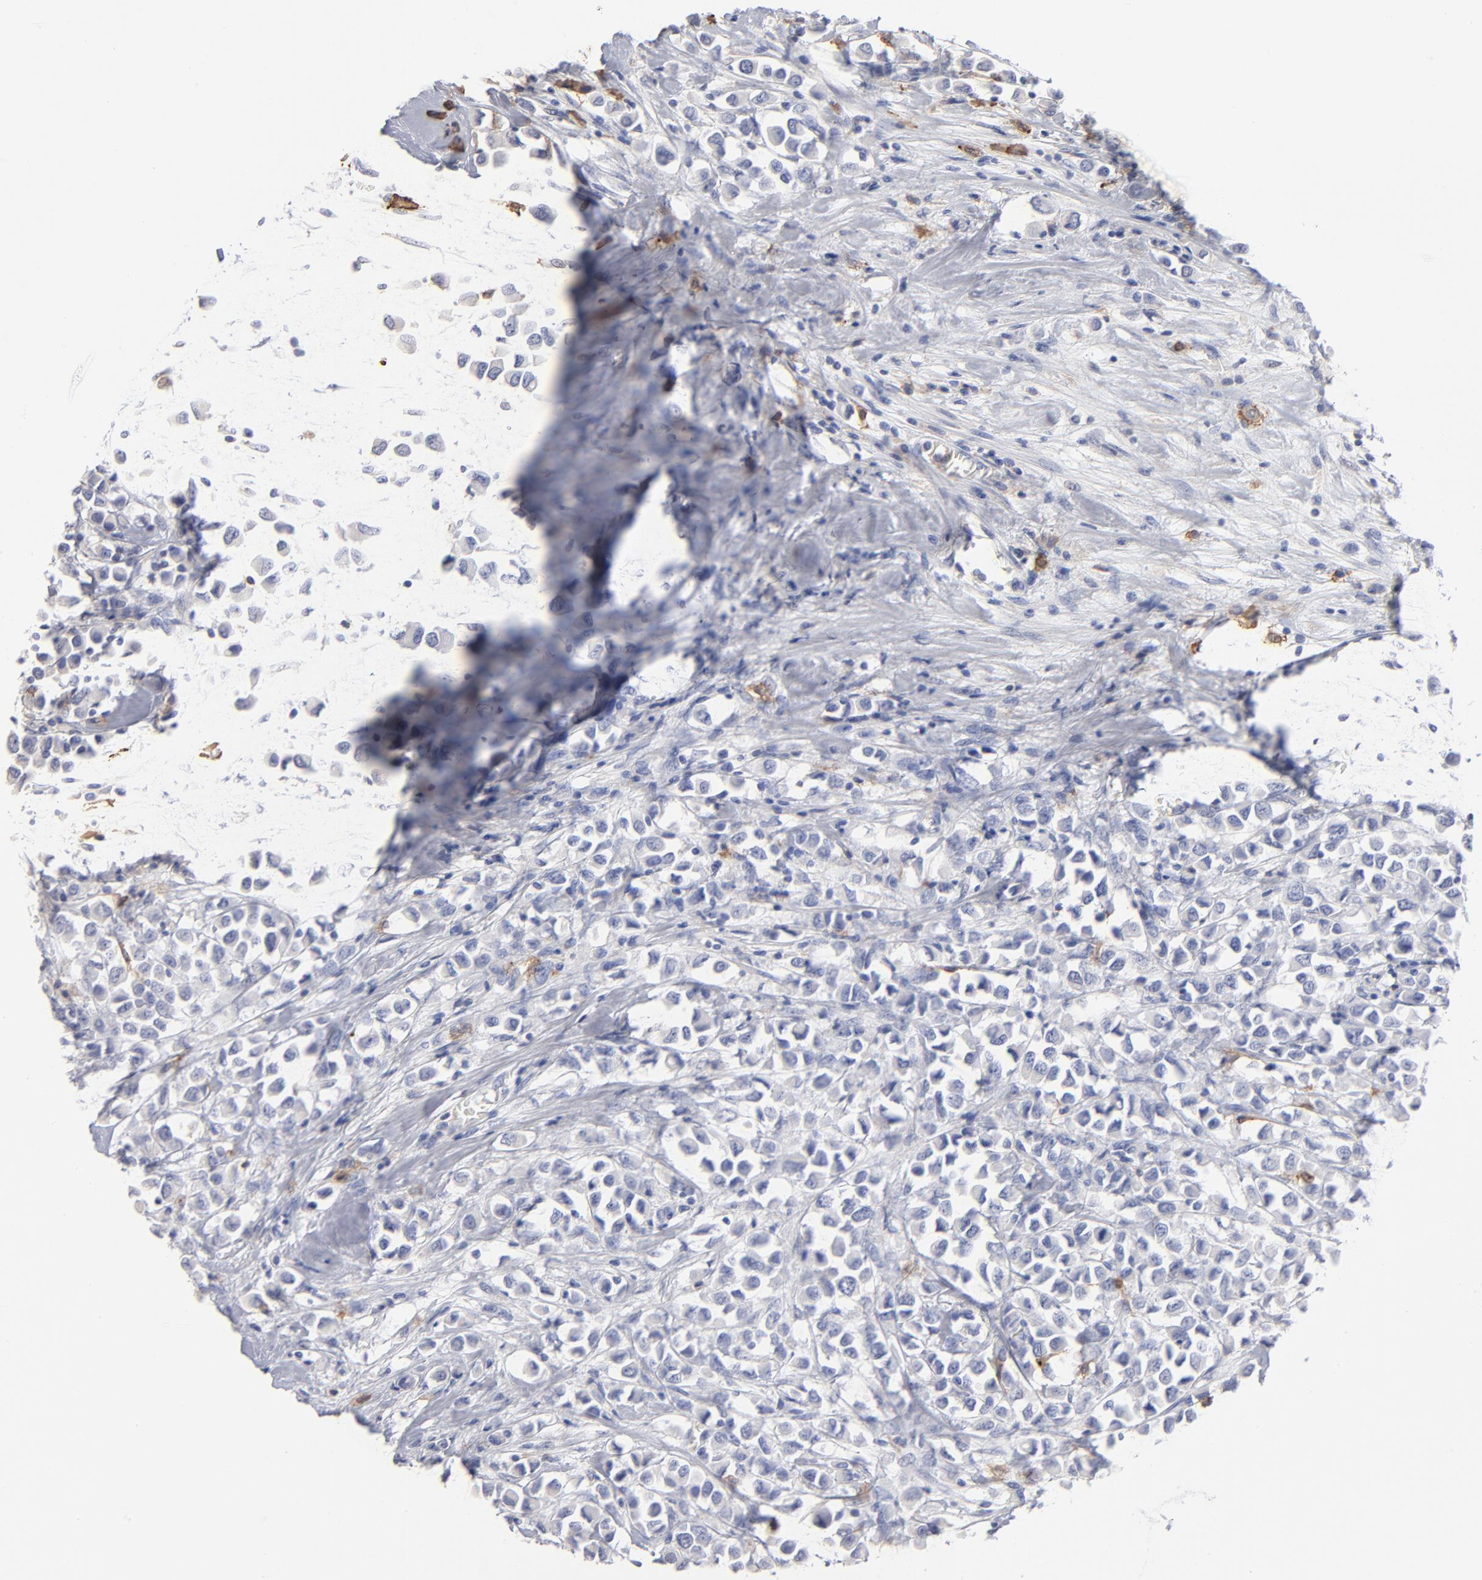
{"staining": {"intensity": "negative", "quantity": "none", "location": "none"}, "tissue": "breast cancer", "cell_type": "Tumor cells", "image_type": "cancer", "snomed": [{"axis": "morphology", "description": "Duct carcinoma"}, {"axis": "topography", "description": "Breast"}], "caption": "Protein analysis of breast cancer demonstrates no significant positivity in tumor cells. (DAB immunohistochemistry visualized using brightfield microscopy, high magnification).", "gene": "LAT2", "patient": {"sex": "female", "age": 61}}